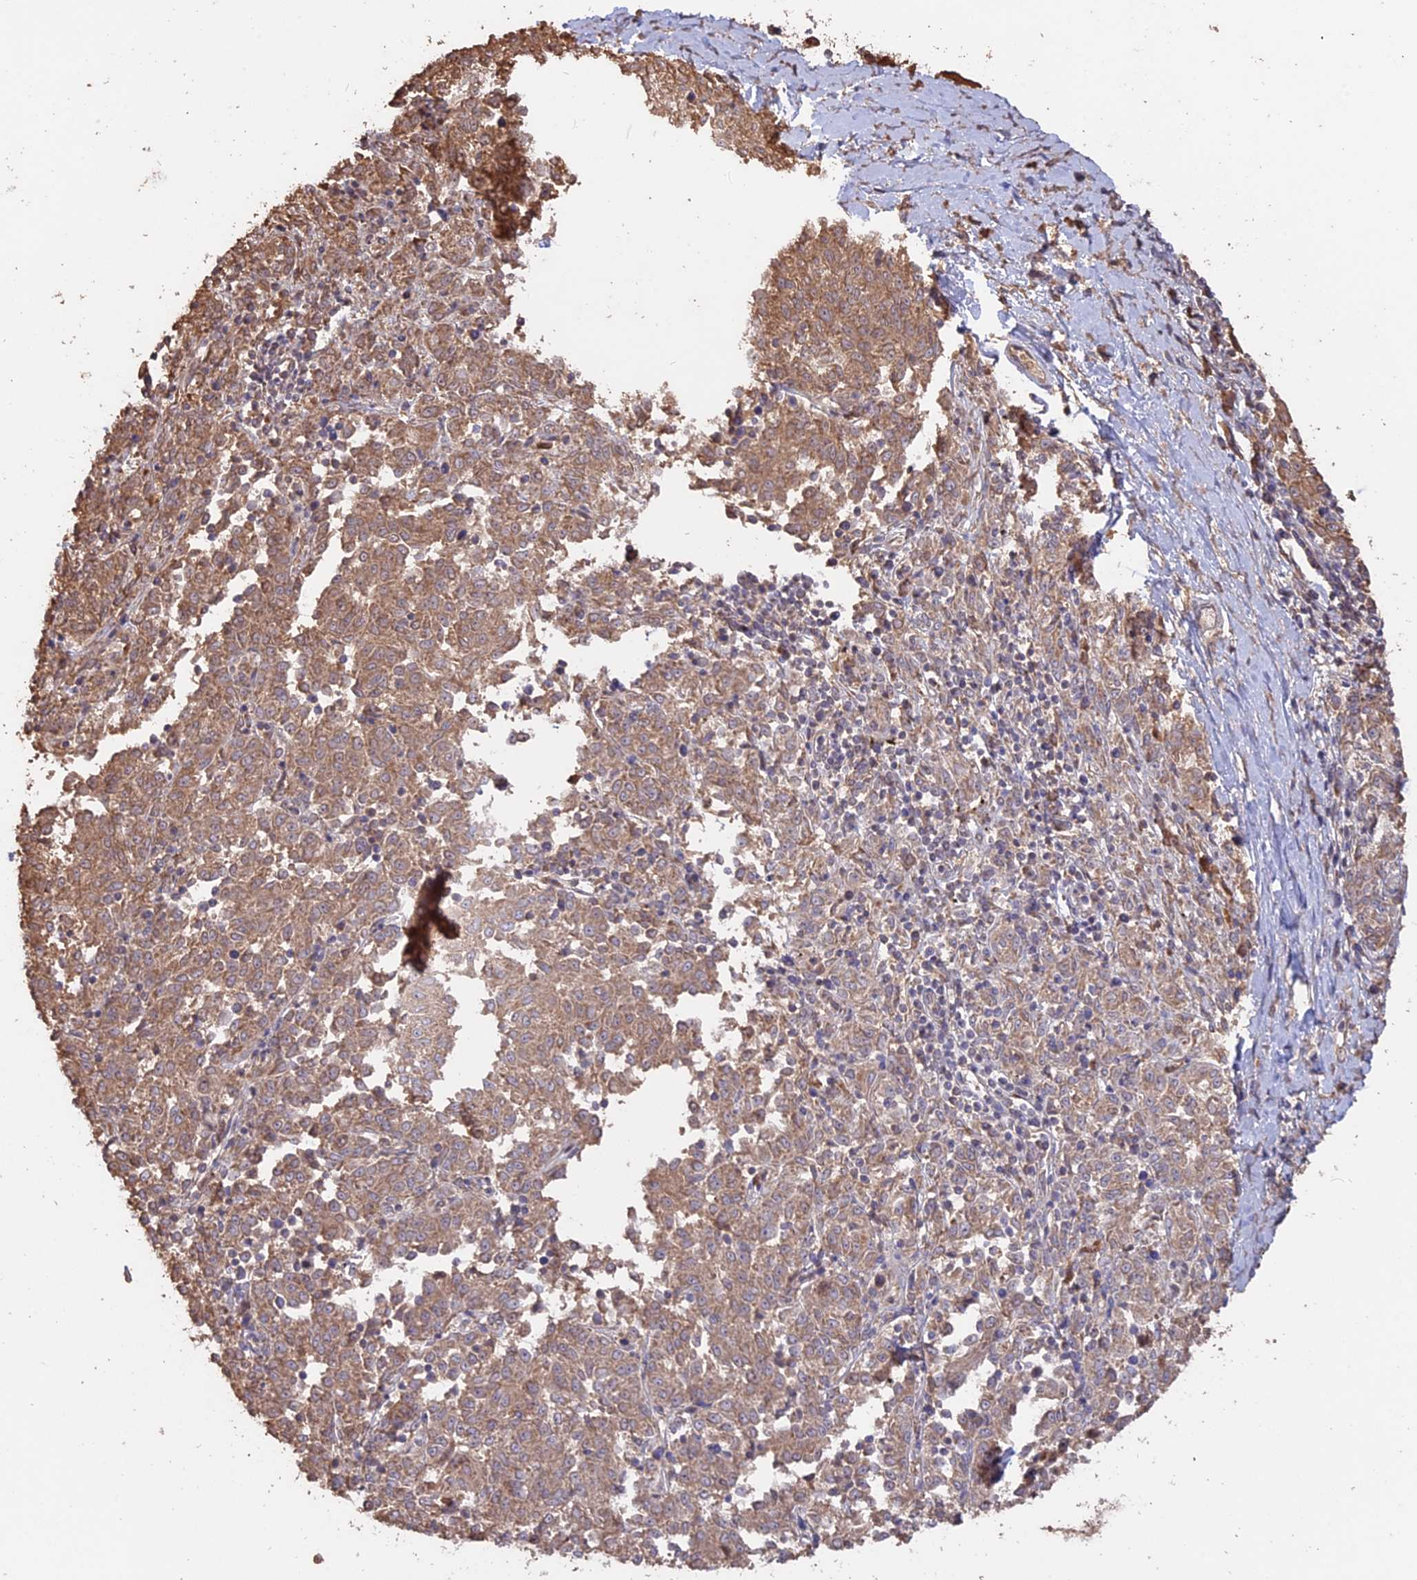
{"staining": {"intensity": "moderate", "quantity": ">75%", "location": "cytoplasmic/membranous"}, "tissue": "melanoma", "cell_type": "Tumor cells", "image_type": "cancer", "snomed": [{"axis": "morphology", "description": "Malignant melanoma, NOS"}, {"axis": "topography", "description": "Skin"}], "caption": "There is medium levels of moderate cytoplasmic/membranous expression in tumor cells of malignant melanoma, as demonstrated by immunohistochemical staining (brown color).", "gene": "LAYN", "patient": {"sex": "female", "age": 72}}